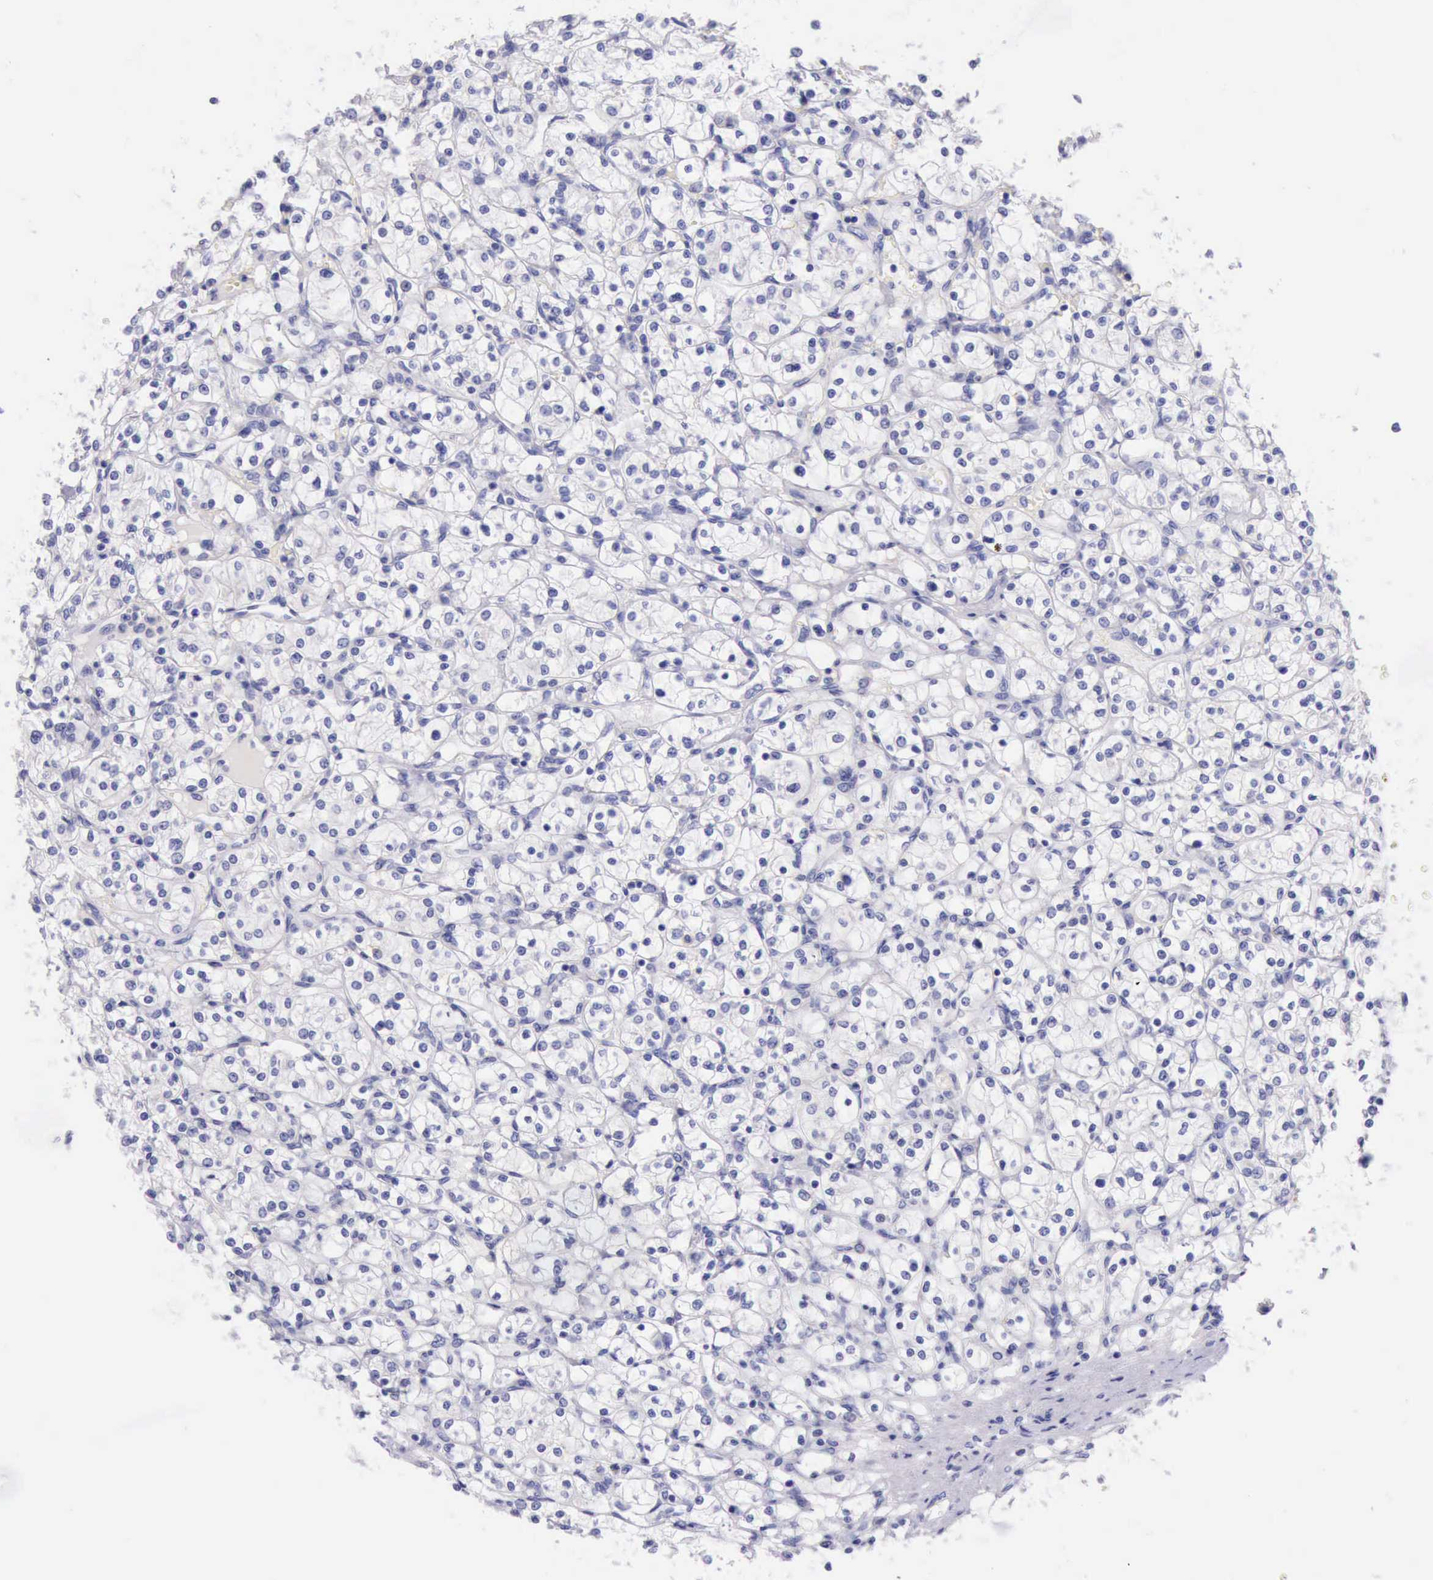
{"staining": {"intensity": "negative", "quantity": "none", "location": "none"}, "tissue": "renal cancer", "cell_type": "Tumor cells", "image_type": "cancer", "snomed": [{"axis": "morphology", "description": "Adenocarcinoma, NOS"}, {"axis": "topography", "description": "Kidney"}], "caption": "Renal cancer was stained to show a protein in brown. There is no significant staining in tumor cells.", "gene": "LRFN5", "patient": {"sex": "male", "age": 61}}